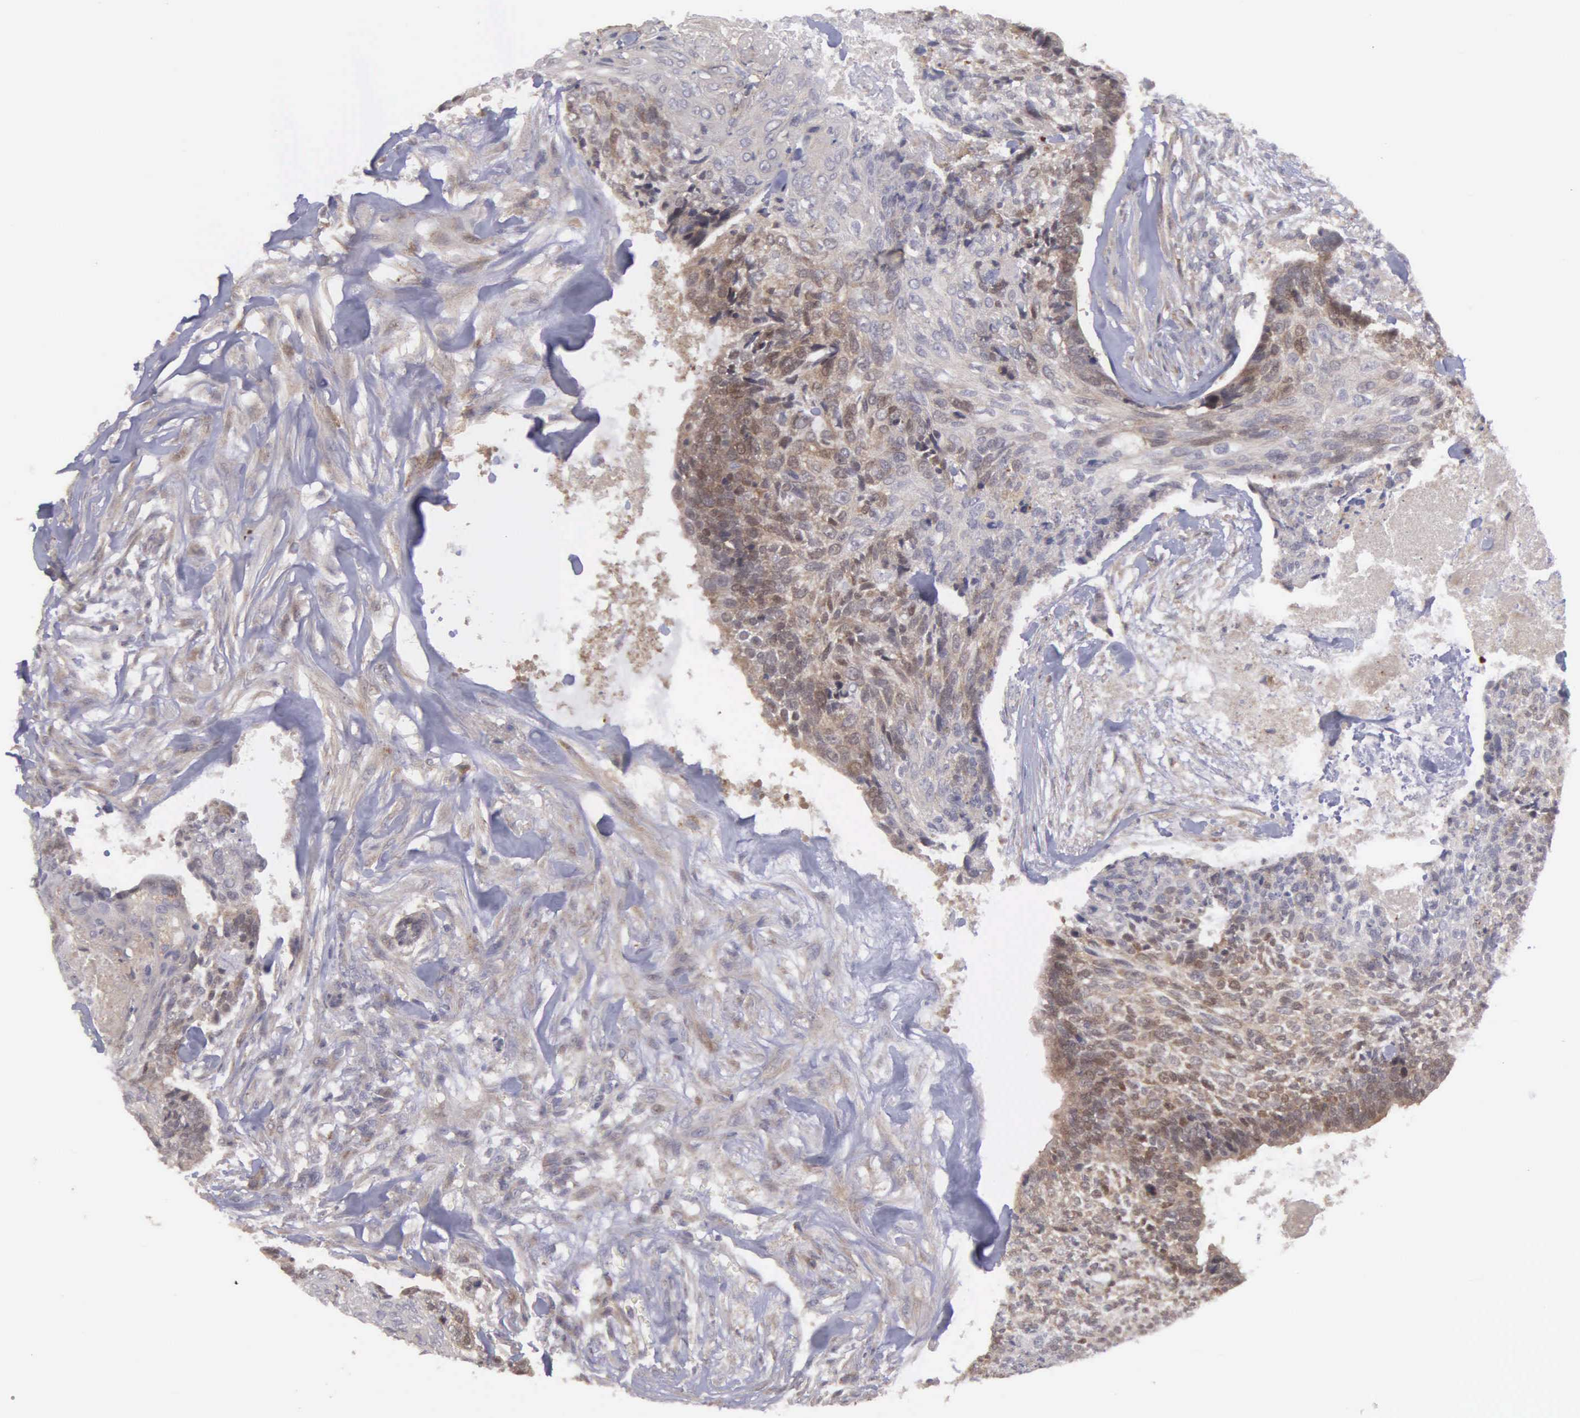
{"staining": {"intensity": "moderate", "quantity": "25%-75%", "location": "cytoplasmic/membranous"}, "tissue": "head and neck cancer", "cell_type": "Tumor cells", "image_type": "cancer", "snomed": [{"axis": "morphology", "description": "Squamous cell carcinoma, NOS"}, {"axis": "topography", "description": "Salivary gland"}, {"axis": "topography", "description": "Head-Neck"}], "caption": "Head and neck squamous cell carcinoma stained for a protein demonstrates moderate cytoplasmic/membranous positivity in tumor cells.", "gene": "RTL10", "patient": {"sex": "male", "age": 70}}